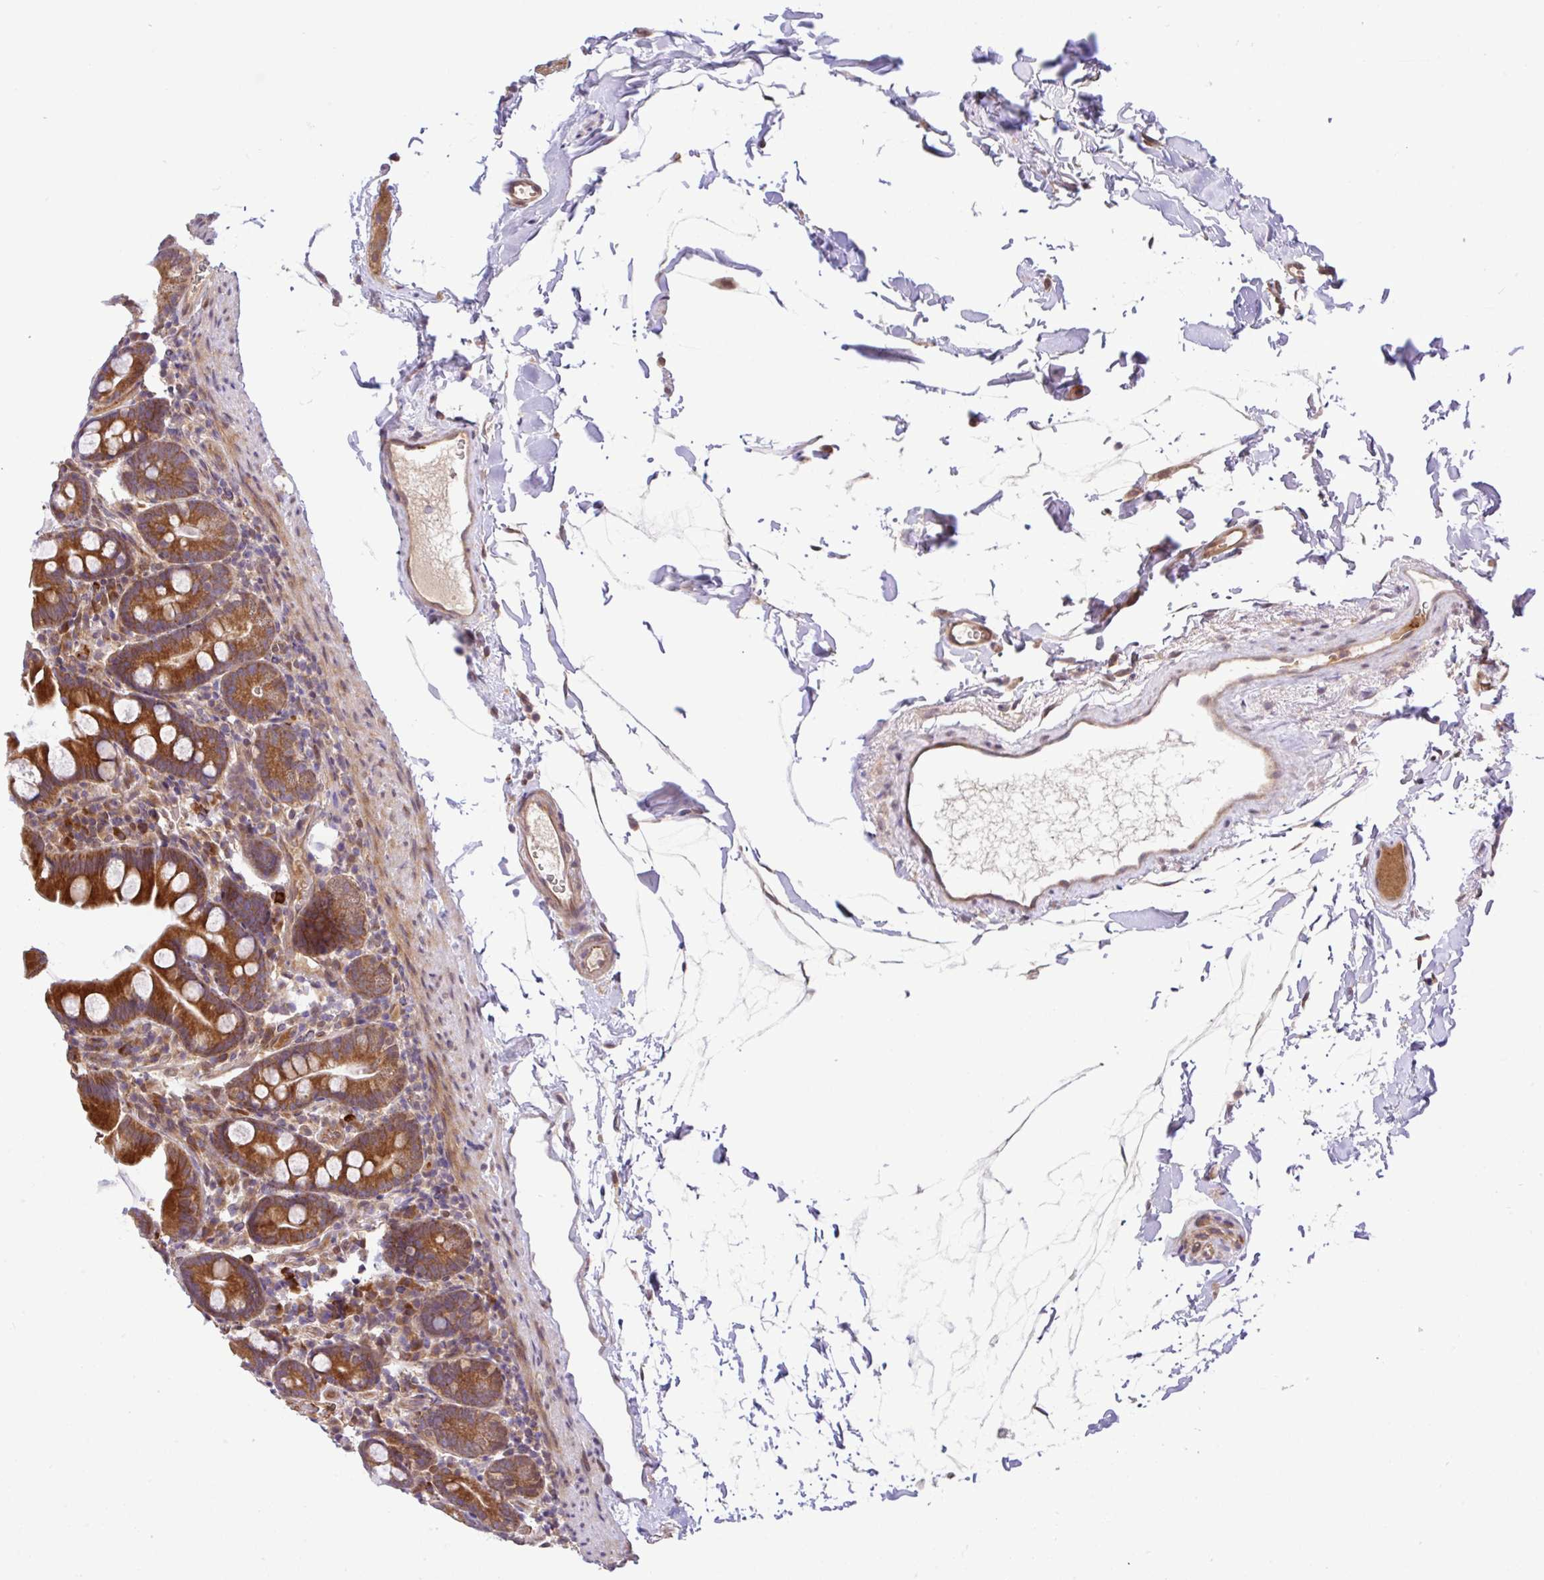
{"staining": {"intensity": "strong", "quantity": ">75%", "location": "cytoplasmic/membranous"}, "tissue": "small intestine", "cell_type": "Glandular cells", "image_type": "normal", "snomed": [{"axis": "morphology", "description": "Normal tissue, NOS"}, {"axis": "topography", "description": "Small intestine"}], "caption": "An image of small intestine stained for a protein demonstrates strong cytoplasmic/membranous brown staining in glandular cells.", "gene": "UBE4A", "patient": {"sex": "female", "age": 68}}